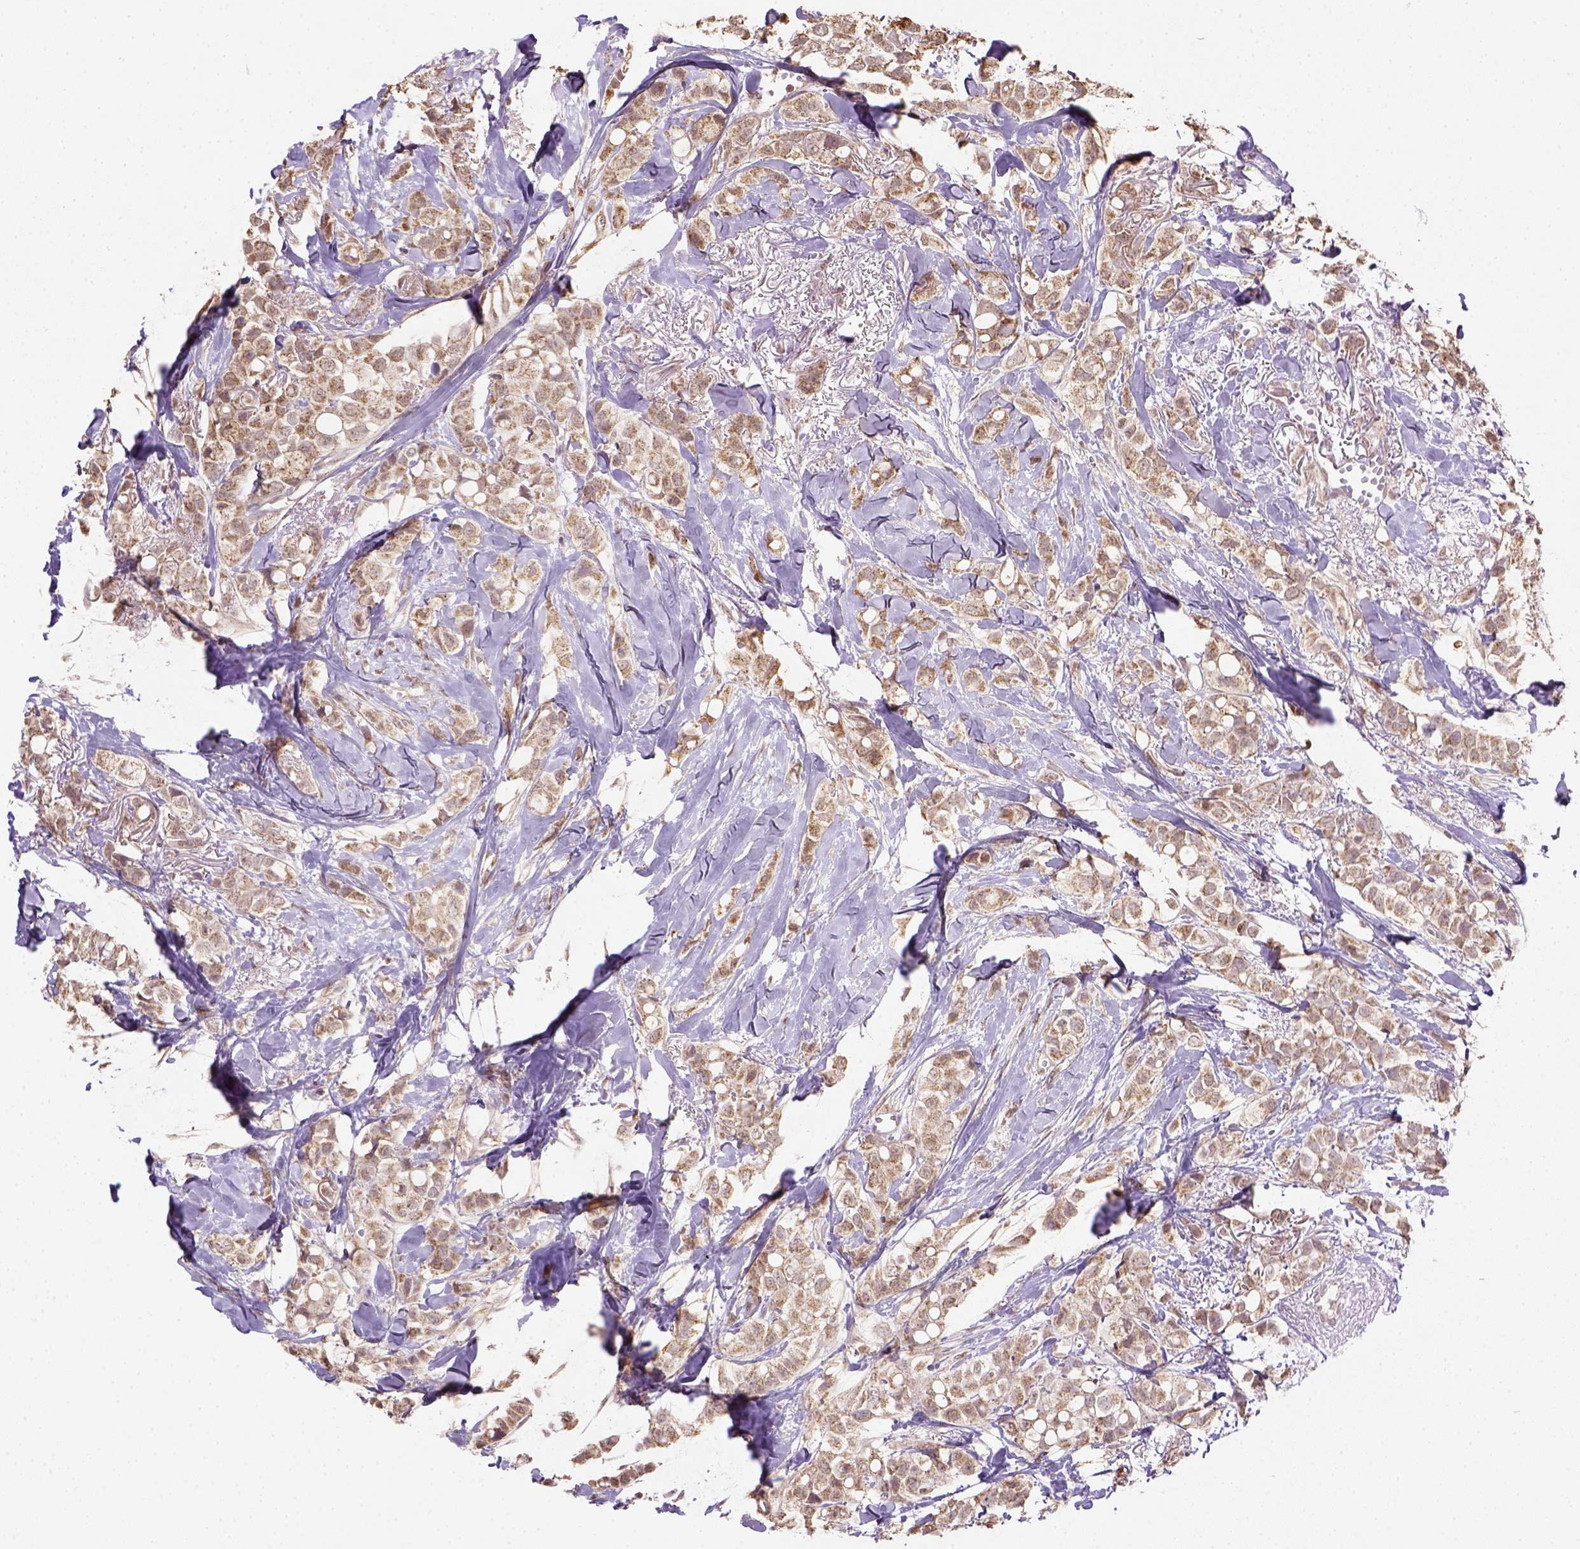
{"staining": {"intensity": "moderate", "quantity": ">75%", "location": "cytoplasmic/membranous"}, "tissue": "breast cancer", "cell_type": "Tumor cells", "image_type": "cancer", "snomed": [{"axis": "morphology", "description": "Duct carcinoma"}, {"axis": "topography", "description": "Breast"}], "caption": "Immunohistochemical staining of human intraductal carcinoma (breast) shows medium levels of moderate cytoplasmic/membranous positivity in approximately >75% of tumor cells.", "gene": "NUDT10", "patient": {"sex": "female", "age": 85}}